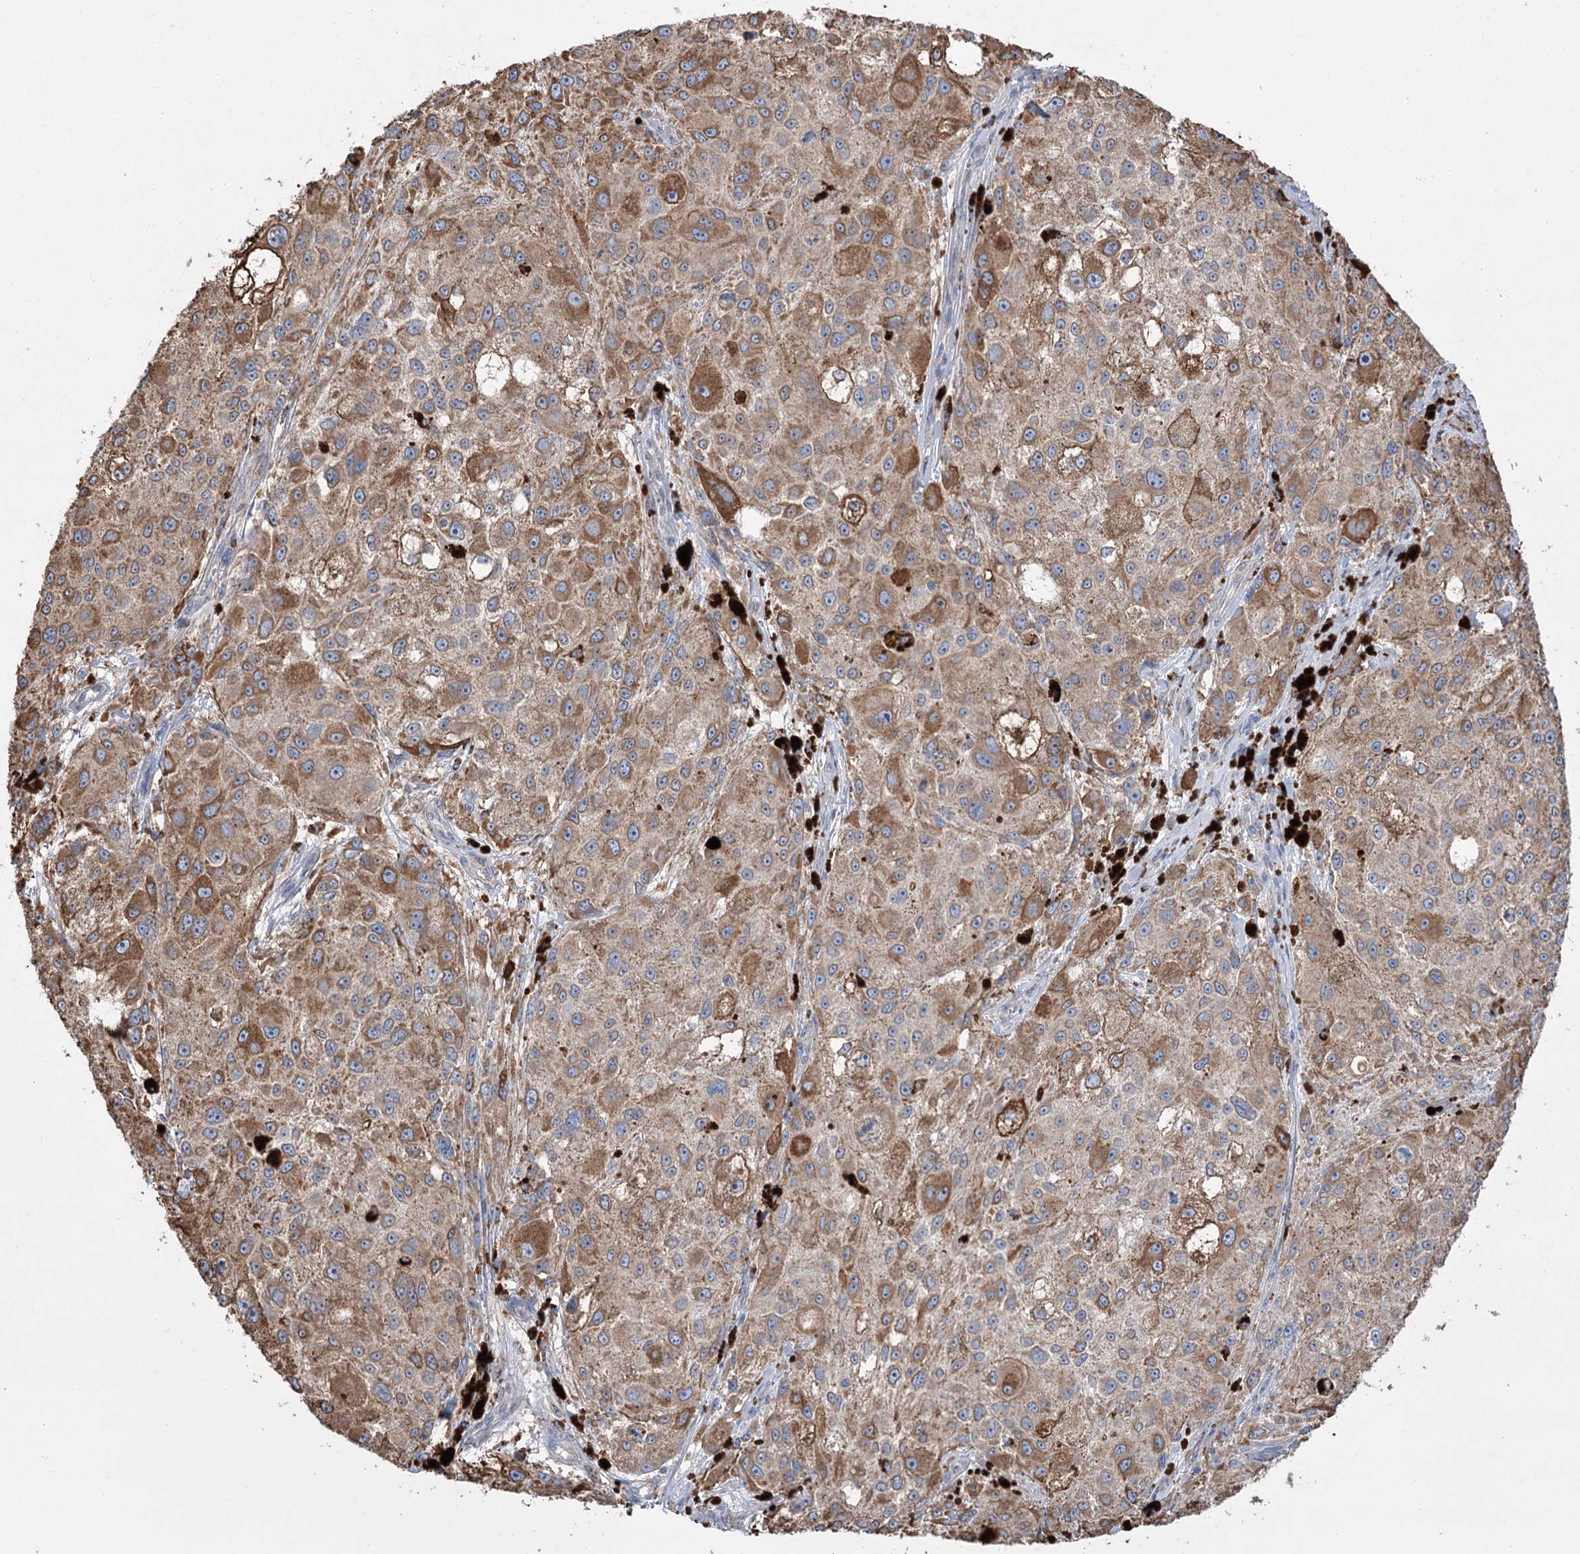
{"staining": {"intensity": "moderate", "quantity": ">75%", "location": "cytoplasmic/membranous"}, "tissue": "melanoma", "cell_type": "Tumor cells", "image_type": "cancer", "snomed": [{"axis": "morphology", "description": "Necrosis, NOS"}, {"axis": "morphology", "description": "Malignant melanoma, NOS"}, {"axis": "topography", "description": "Skin"}], "caption": "Melanoma stained for a protein (brown) shows moderate cytoplasmic/membranous positive positivity in approximately >75% of tumor cells.", "gene": "TRIM71", "patient": {"sex": "female", "age": 87}}